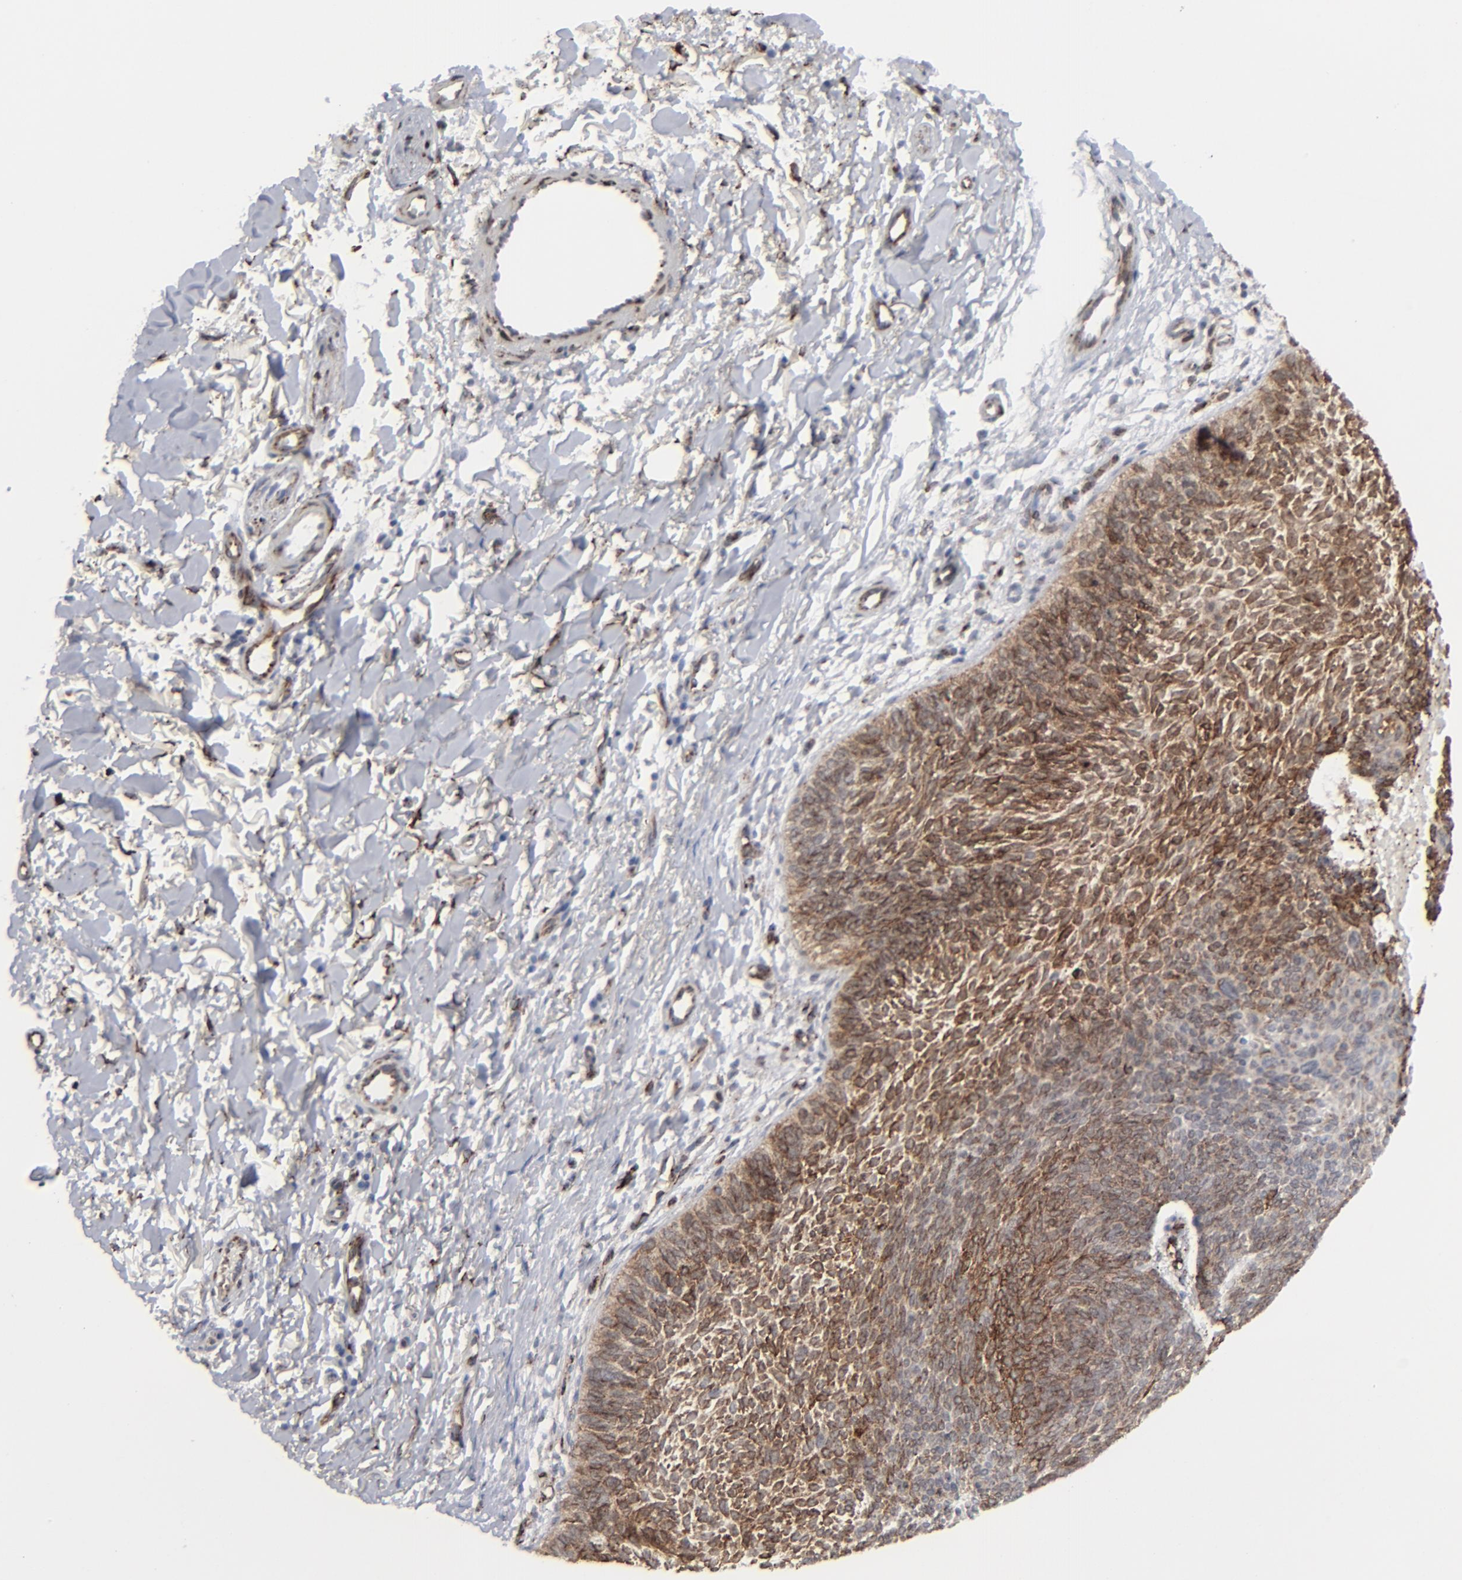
{"staining": {"intensity": "strong", "quantity": ">75%", "location": "nuclear"}, "tissue": "skin cancer", "cell_type": "Tumor cells", "image_type": "cancer", "snomed": [{"axis": "morphology", "description": "Basal cell carcinoma"}, {"axis": "topography", "description": "Skin"}], "caption": "Skin cancer tissue demonstrates strong nuclear staining in approximately >75% of tumor cells (brown staining indicates protein expression, while blue staining denotes nuclei).", "gene": "SPARC", "patient": {"sex": "male", "age": 84}}